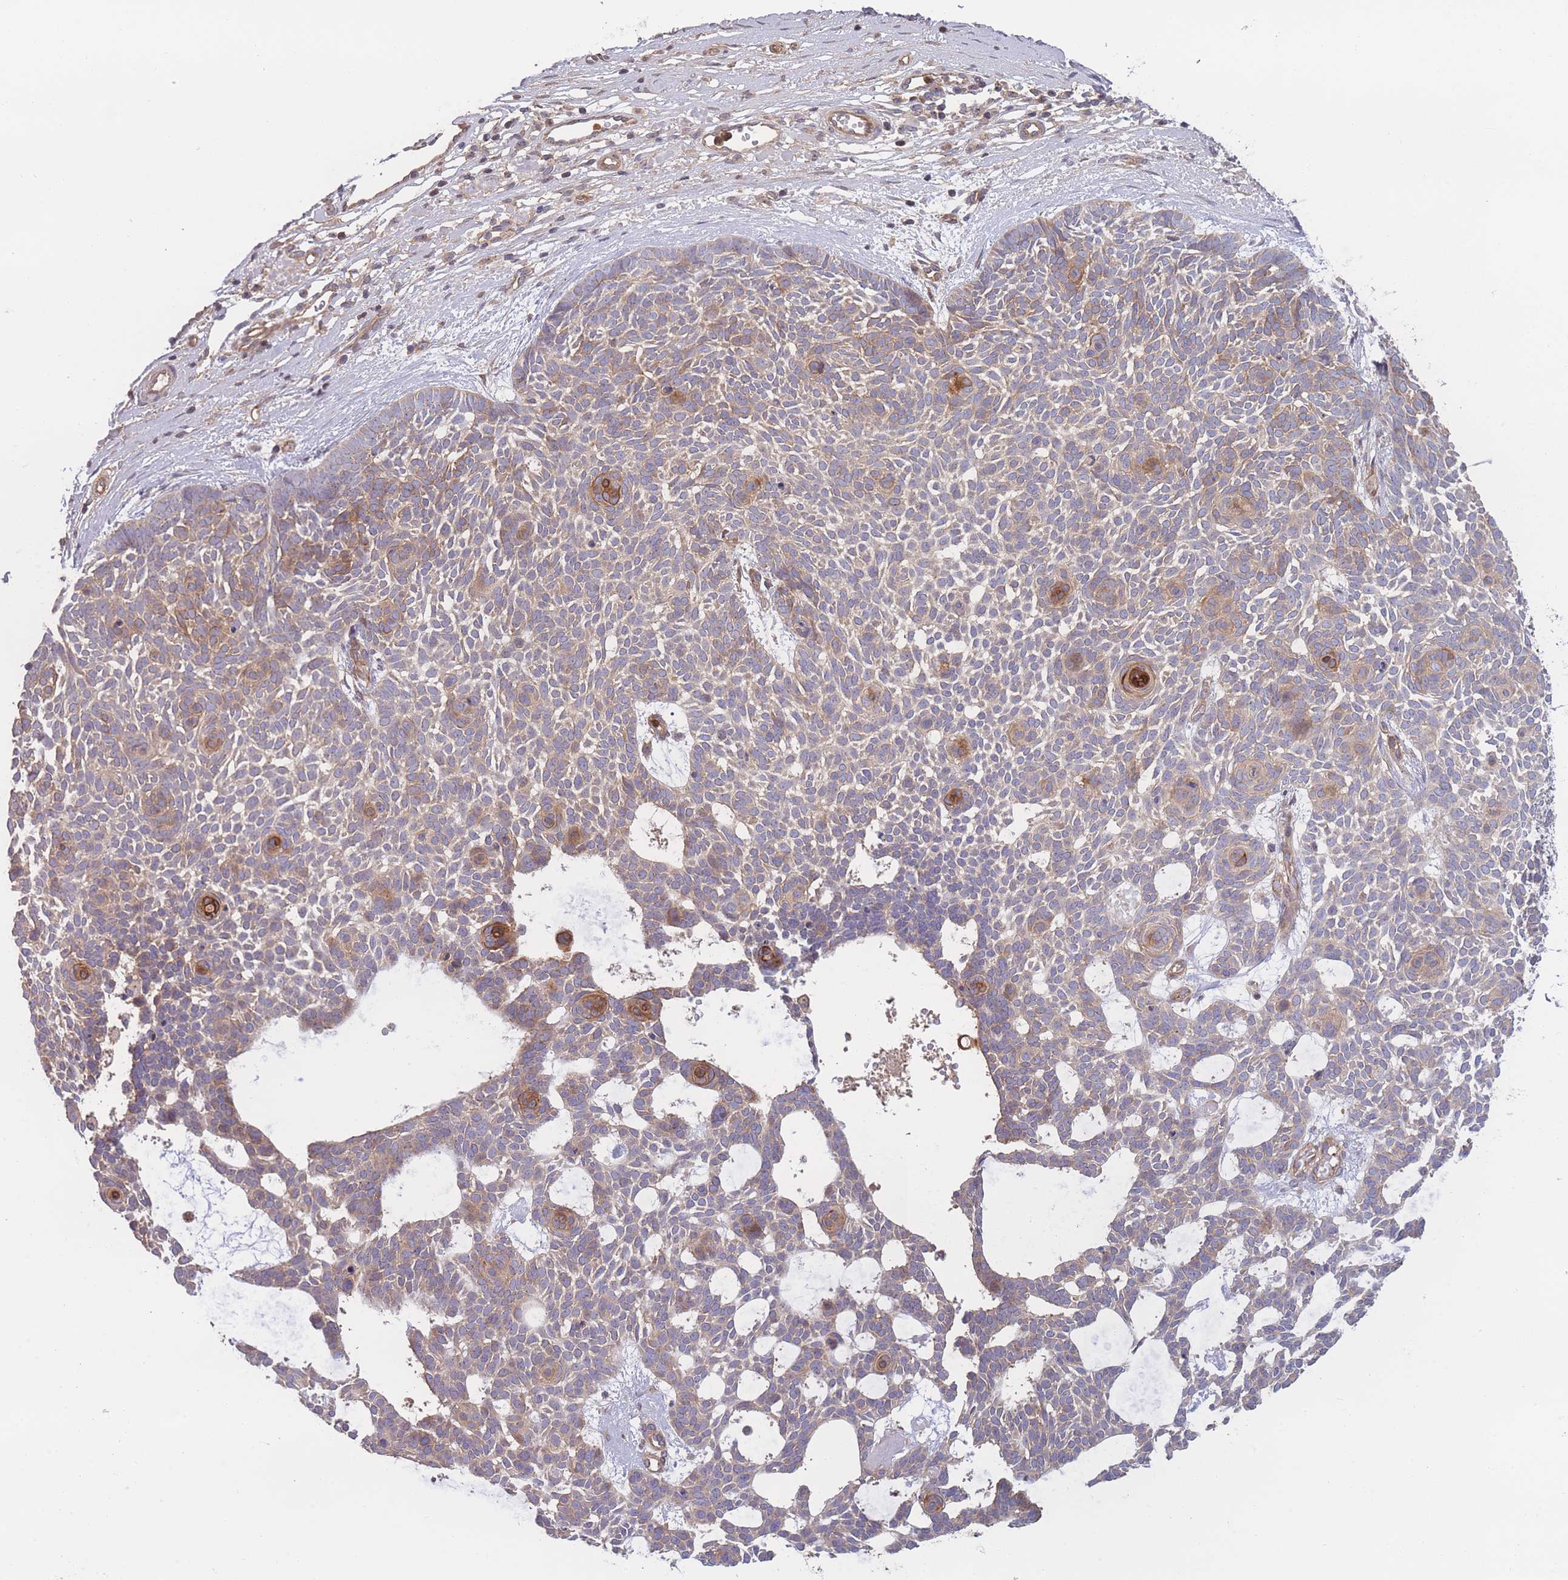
{"staining": {"intensity": "moderate", "quantity": "25%-75%", "location": "cytoplasmic/membranous"}, "tissue": "skin cancer", "cell_type": "Tumor cells", "image_type": "cancer", "snomed": [{"axis": "morphology", "description": "Basal cell carcinoma"}, {"axis": "topography", "description": "Skin"}], "caption": "Basal cell carcinoma (skin) stained for a protein demonstrates moderate cytoplasmic/membranous positivity in tumor cells.", "gene": "STEAP3", "patient": {"sex": "male", "age": 61}}